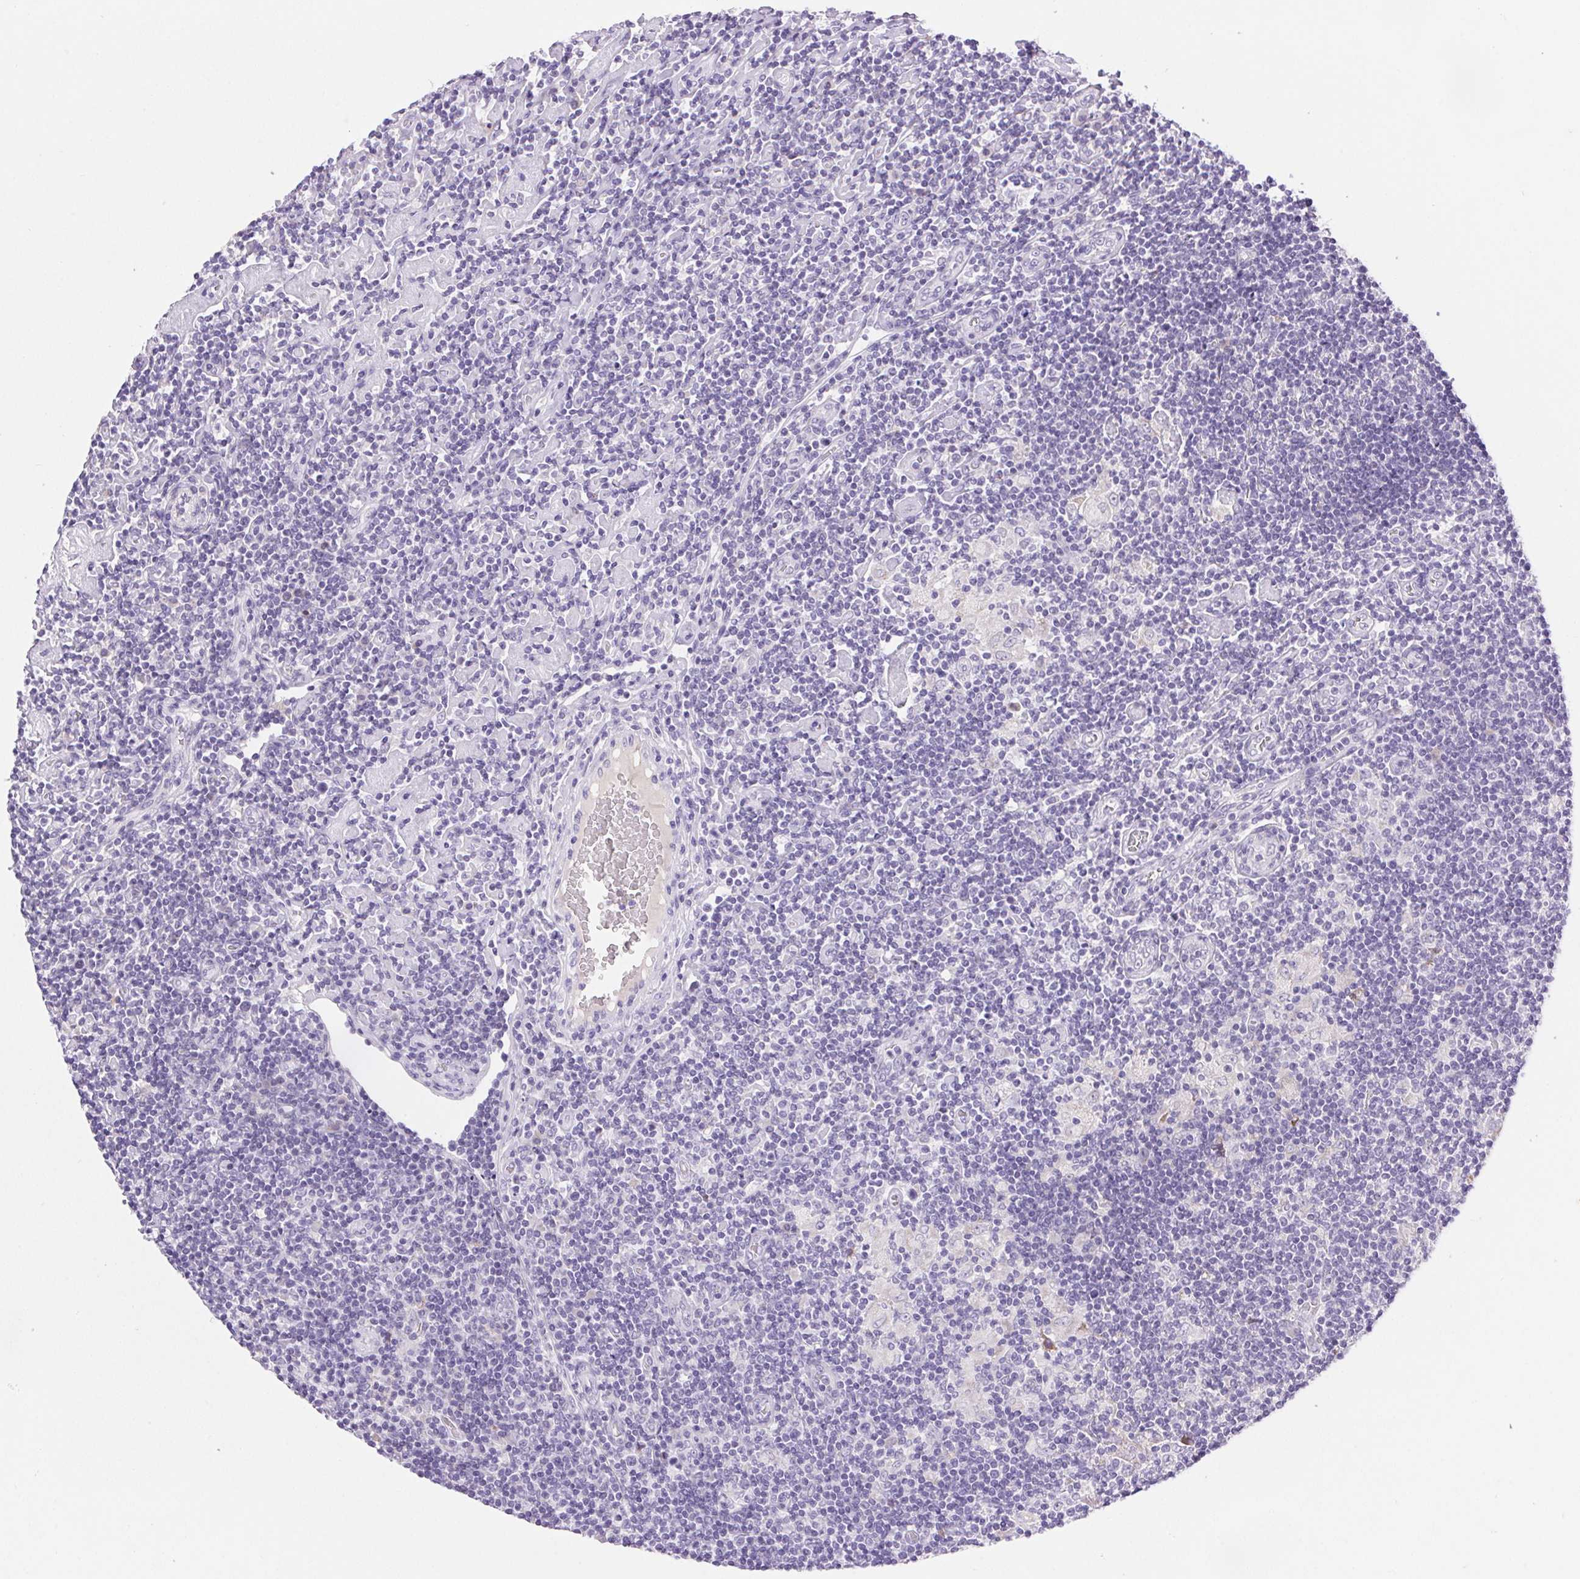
{"staining": {"intensity": "negative", "quantity": "none", "location": "none"}, "tissue": "lymphoma", "cell_type": "Tumor cells", "image_type": "cancer", "snomed": [{"axis": "morphology", "description": "Hodgkin's disease, NOS"}, {"axis": "topography", "description": "Lymph node"}], "caption": "This photomicrograph is of Hodgkin's disease stained with immunohistochemistry to label a protein in brown with the nuclei are counter-stained blue. There is no positivity in tumor cells. (Stains: DAB (3,3'-diaminobenzidine) IHC with hematoxylin counter stain, Microscopy: brightfield microscopy at high magnification).", "gene": "ARHGAP11B", "patient": {"sex": "male", "age": 40}}